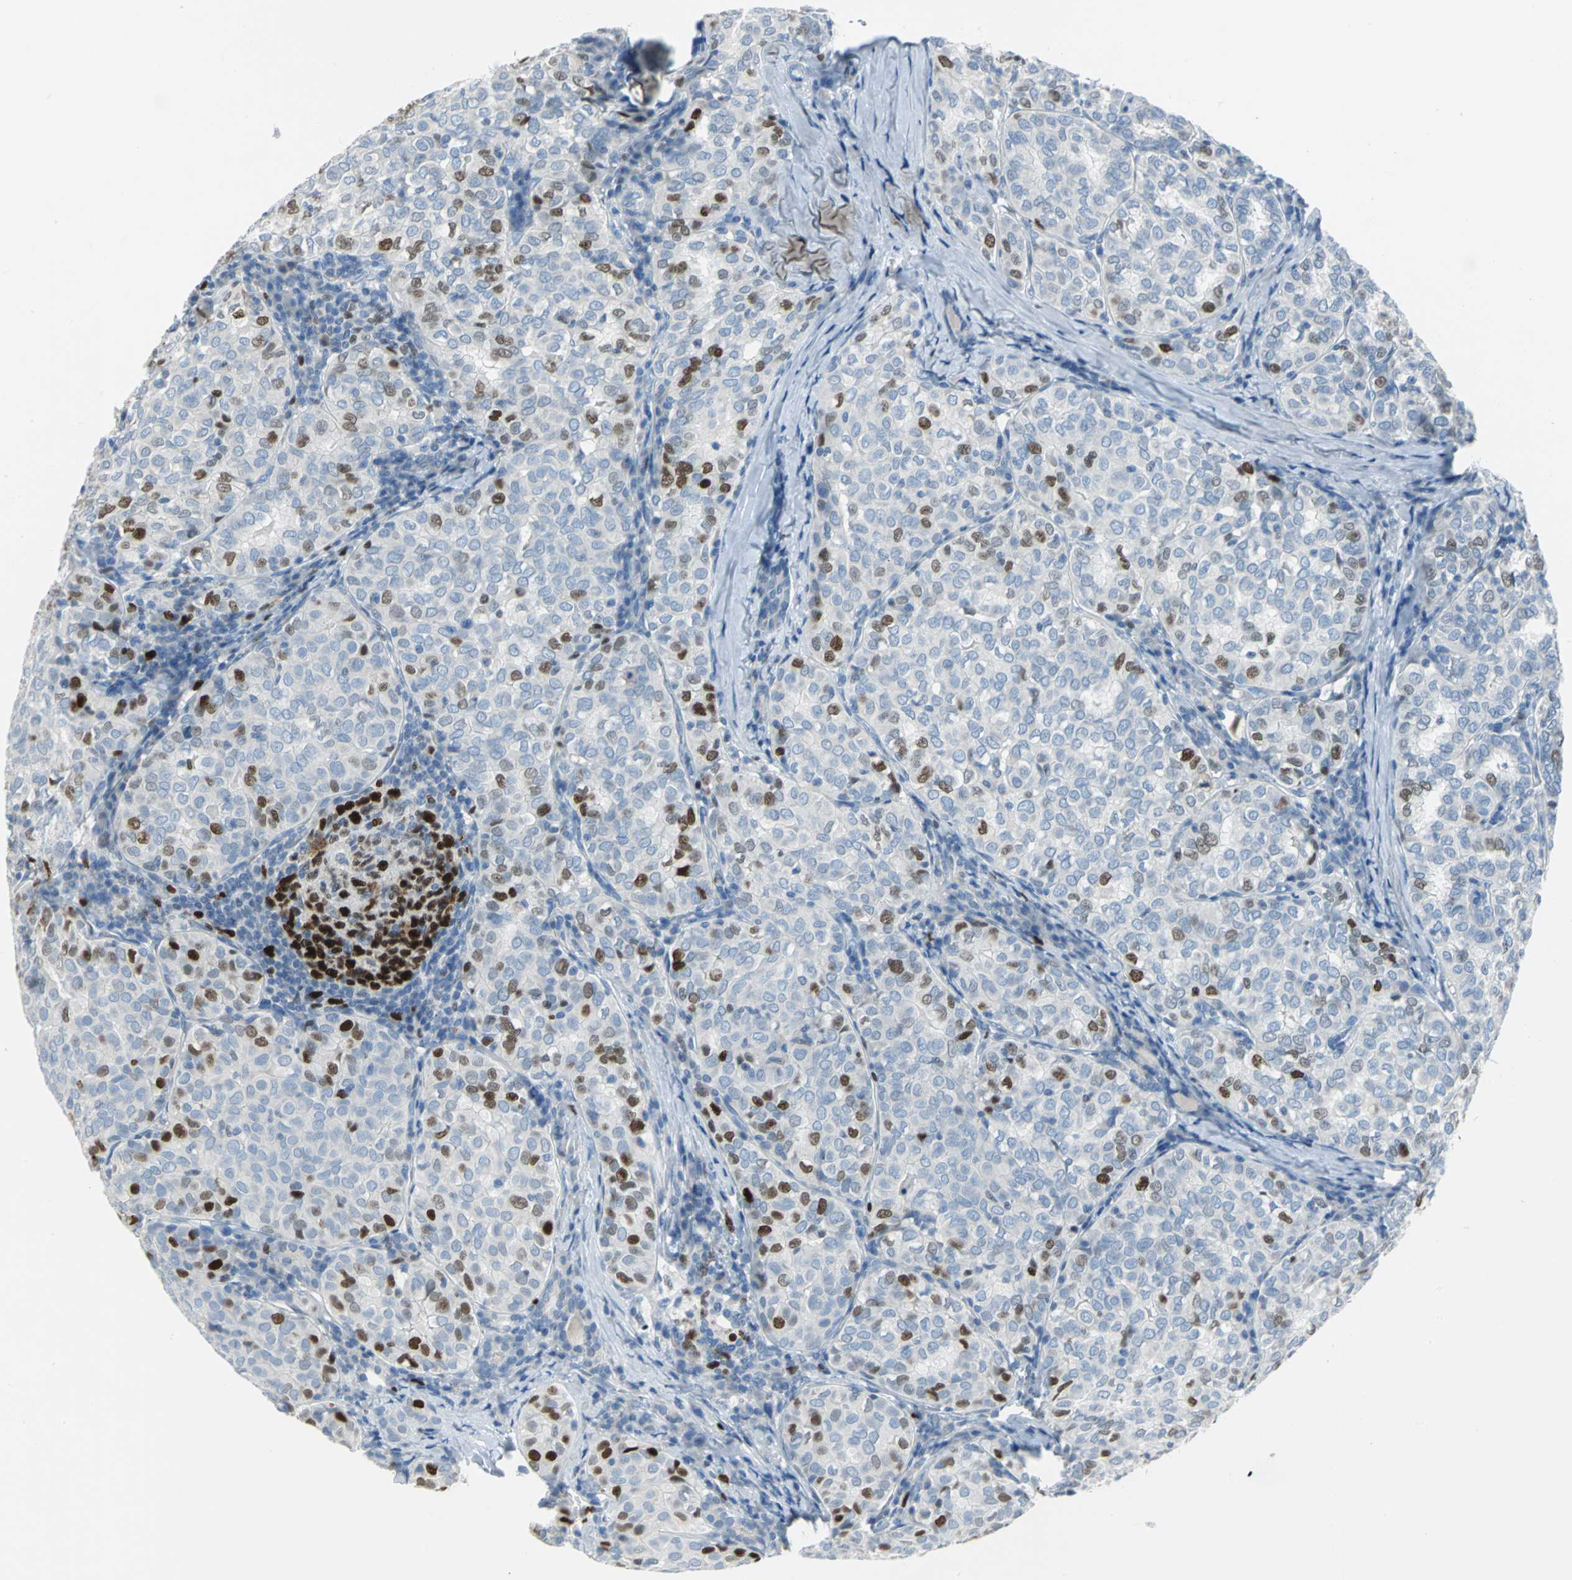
{"staining": {"intensity": "strong", "quantity": "<25%", "location": "nuclear"}, "tissue": "thyroid cancer", "cell_type": "Tumor cells", "image_type": "cancer", "snomed": [{"axis": "morphology", "description": "Papillary adenocarcinoma, NOS"}, {"axis": "topography", "description": "Thyroid gland"}], "caption": "Immunohistochemistry (IHC) histopathology image of human thyroid cancer stained for a protein (brown), which displays medium levels of strong nuclear positivity in approximately <25% of tumor cells.", "gene": "MCM4", "patient": {"sex": "female", "age": 30}}